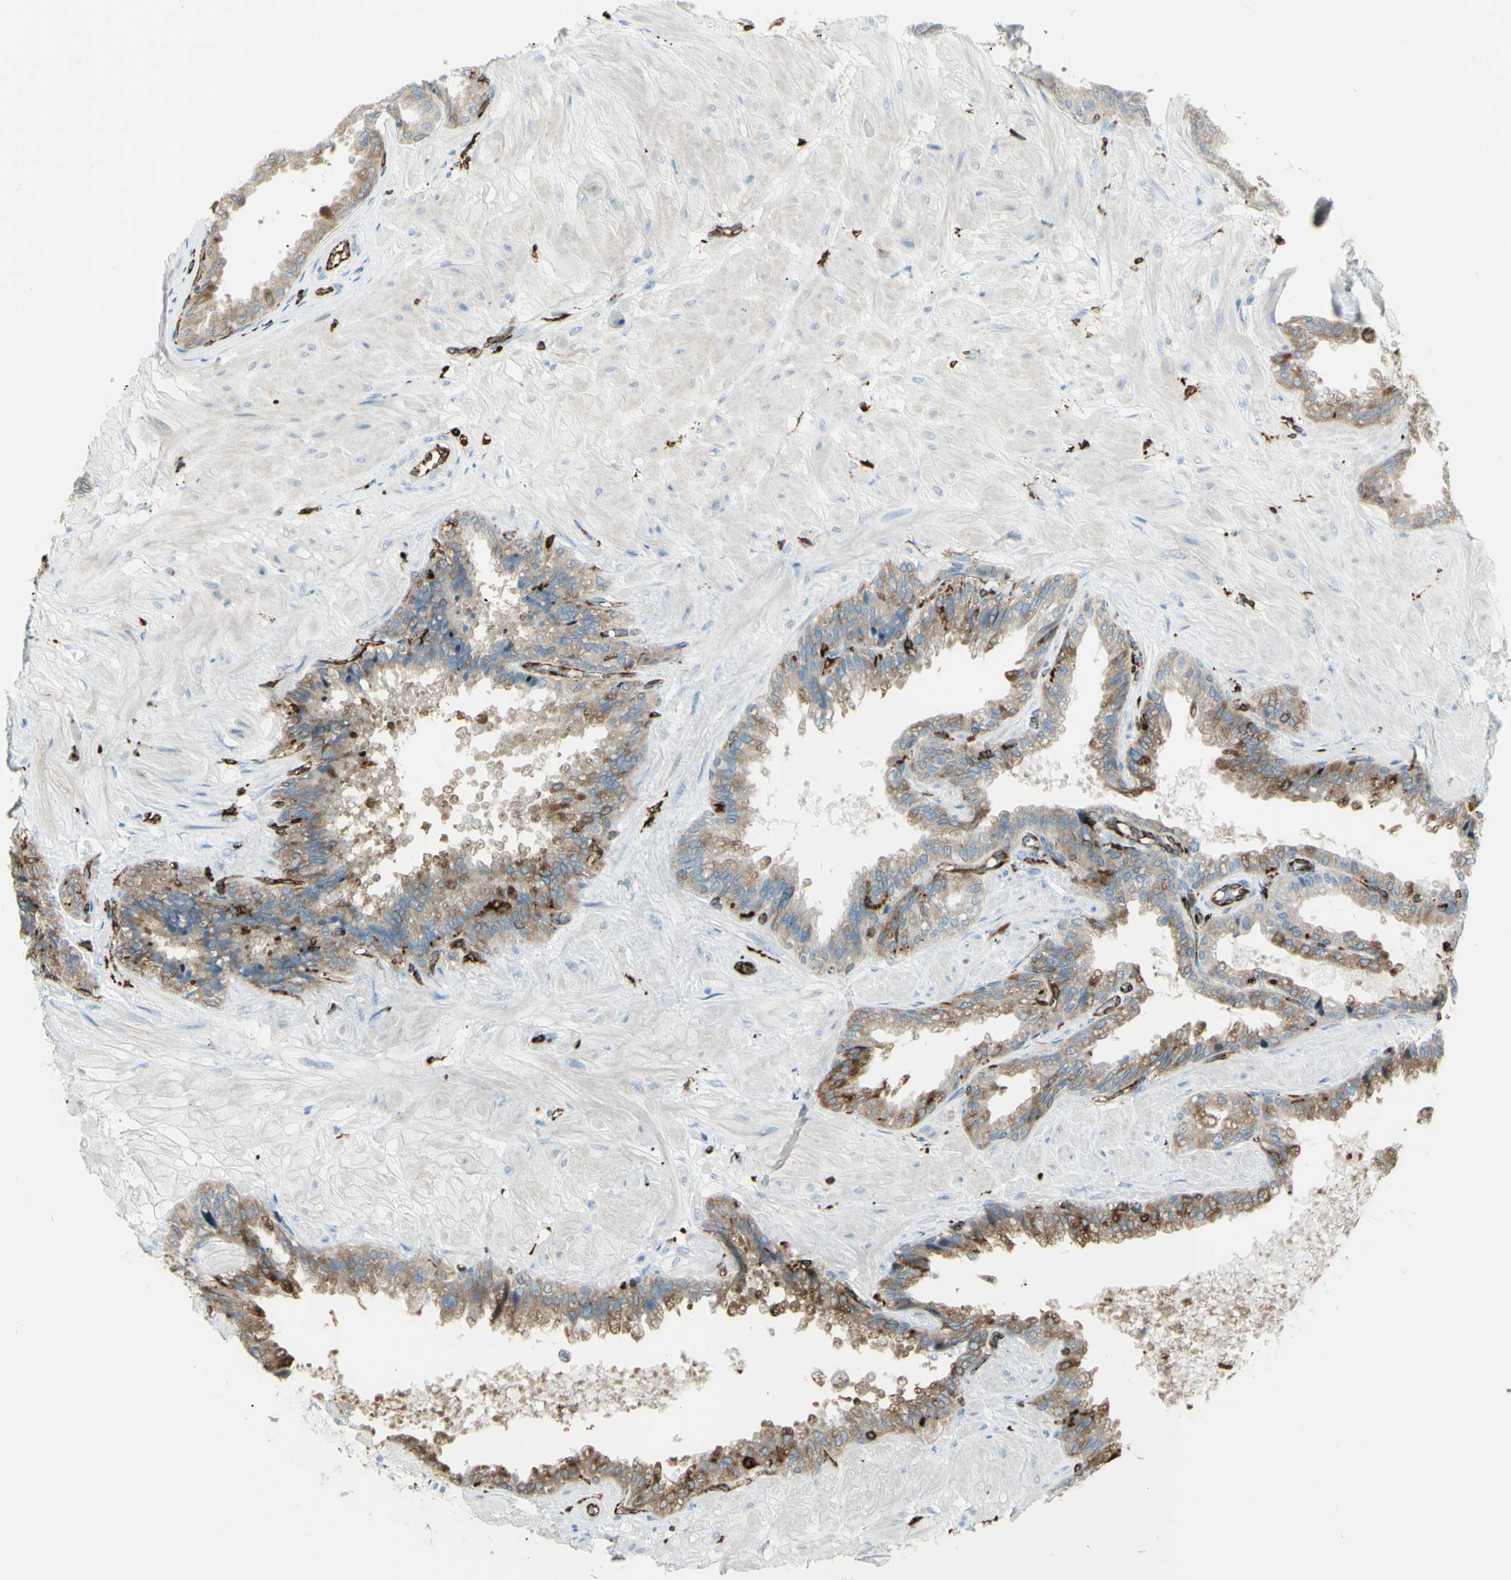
{"staining": {"intensity": "moderate", "quantity": ">75%", "location": "cytoplasmic/membranous"}, "tissue": "seminal vesicle", "cell_type": "Glandular cells", "image_type": "normal", "snomed": [{"axis": "morphology", "description": "Normal tissue, NOS"}, {"axis": "topography", "description": "Seminal veicle"}], "caption": "DAB immunohistochemical staining of unremarkable seminal vesicle reveals moderate cytoplasmic/membranous protein expression in approximately >75% of glandular cells. Using DAB (3,3'-diaminobenzidine) (brown) and hematoxylin (blue) stains, captured at high magnification using brightfield microscopy.", "gene": "CD74", "patient": {"sex": "male", "age": 46}}